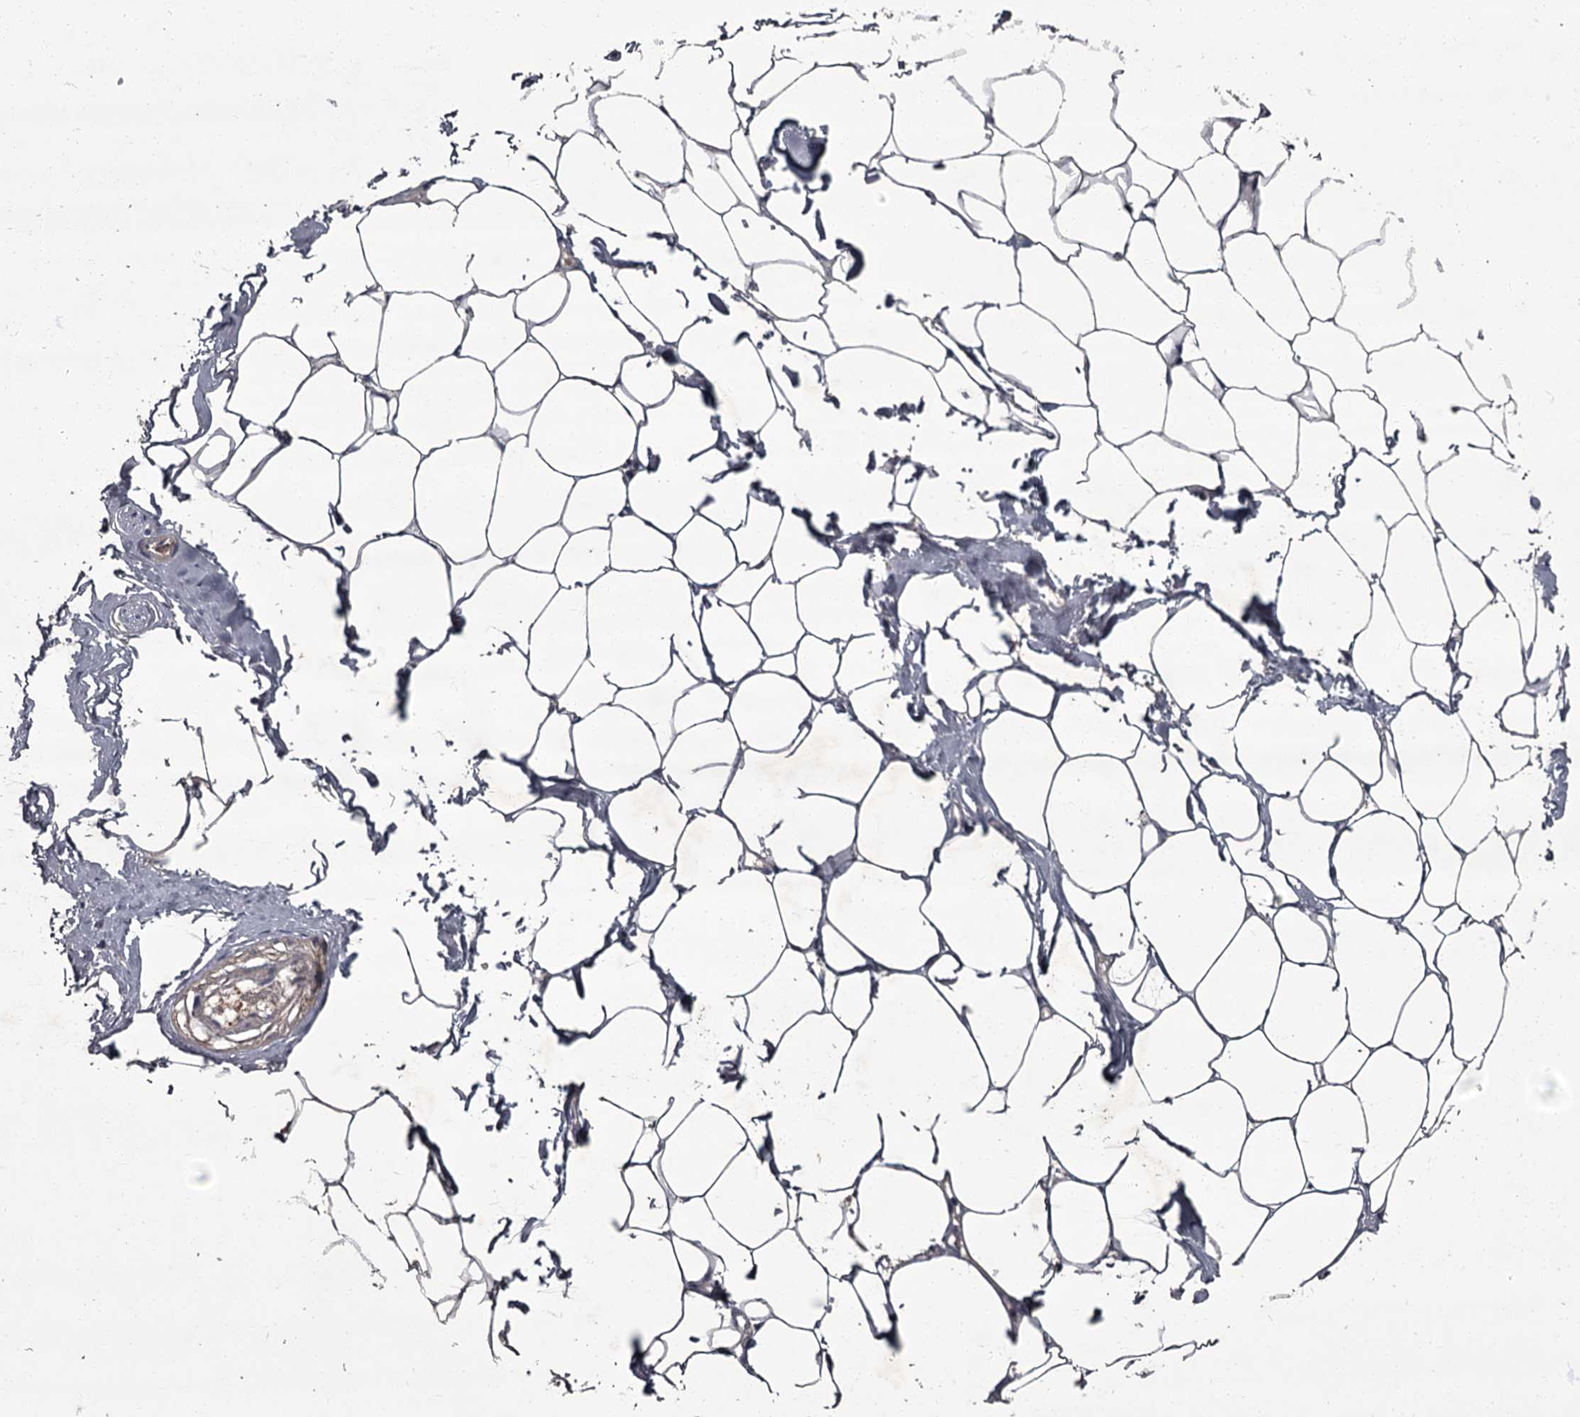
{"staining": {"intensity": "negative", "quantity": "none", "location": "none"}, "tissue": "adipose tissue", "cell_type": "Adipocytes", "image_type": "normal", "snomed": [{"axis": "morphology", "description": "Normal tissue, NOS"}, {"axis": "morphology", "description": "Adenocarcinoma, Low grade"}, {"axis": "topography", "description": "Prostate"}, {"axis": "topography", "description": "Peripheral nerve tissue"}], "caption": "Adipocytes are negative for protein expression in benign human adipose tissue. (Stains: DAB (3,3'-diaminobenzidine) immunohistochemistry with hematoxylin counter stain, Microscopy: brightfield microscopy at high magnification).", "gene": "FLVCR2", "patient": {"sex": "male", "age": 63}}